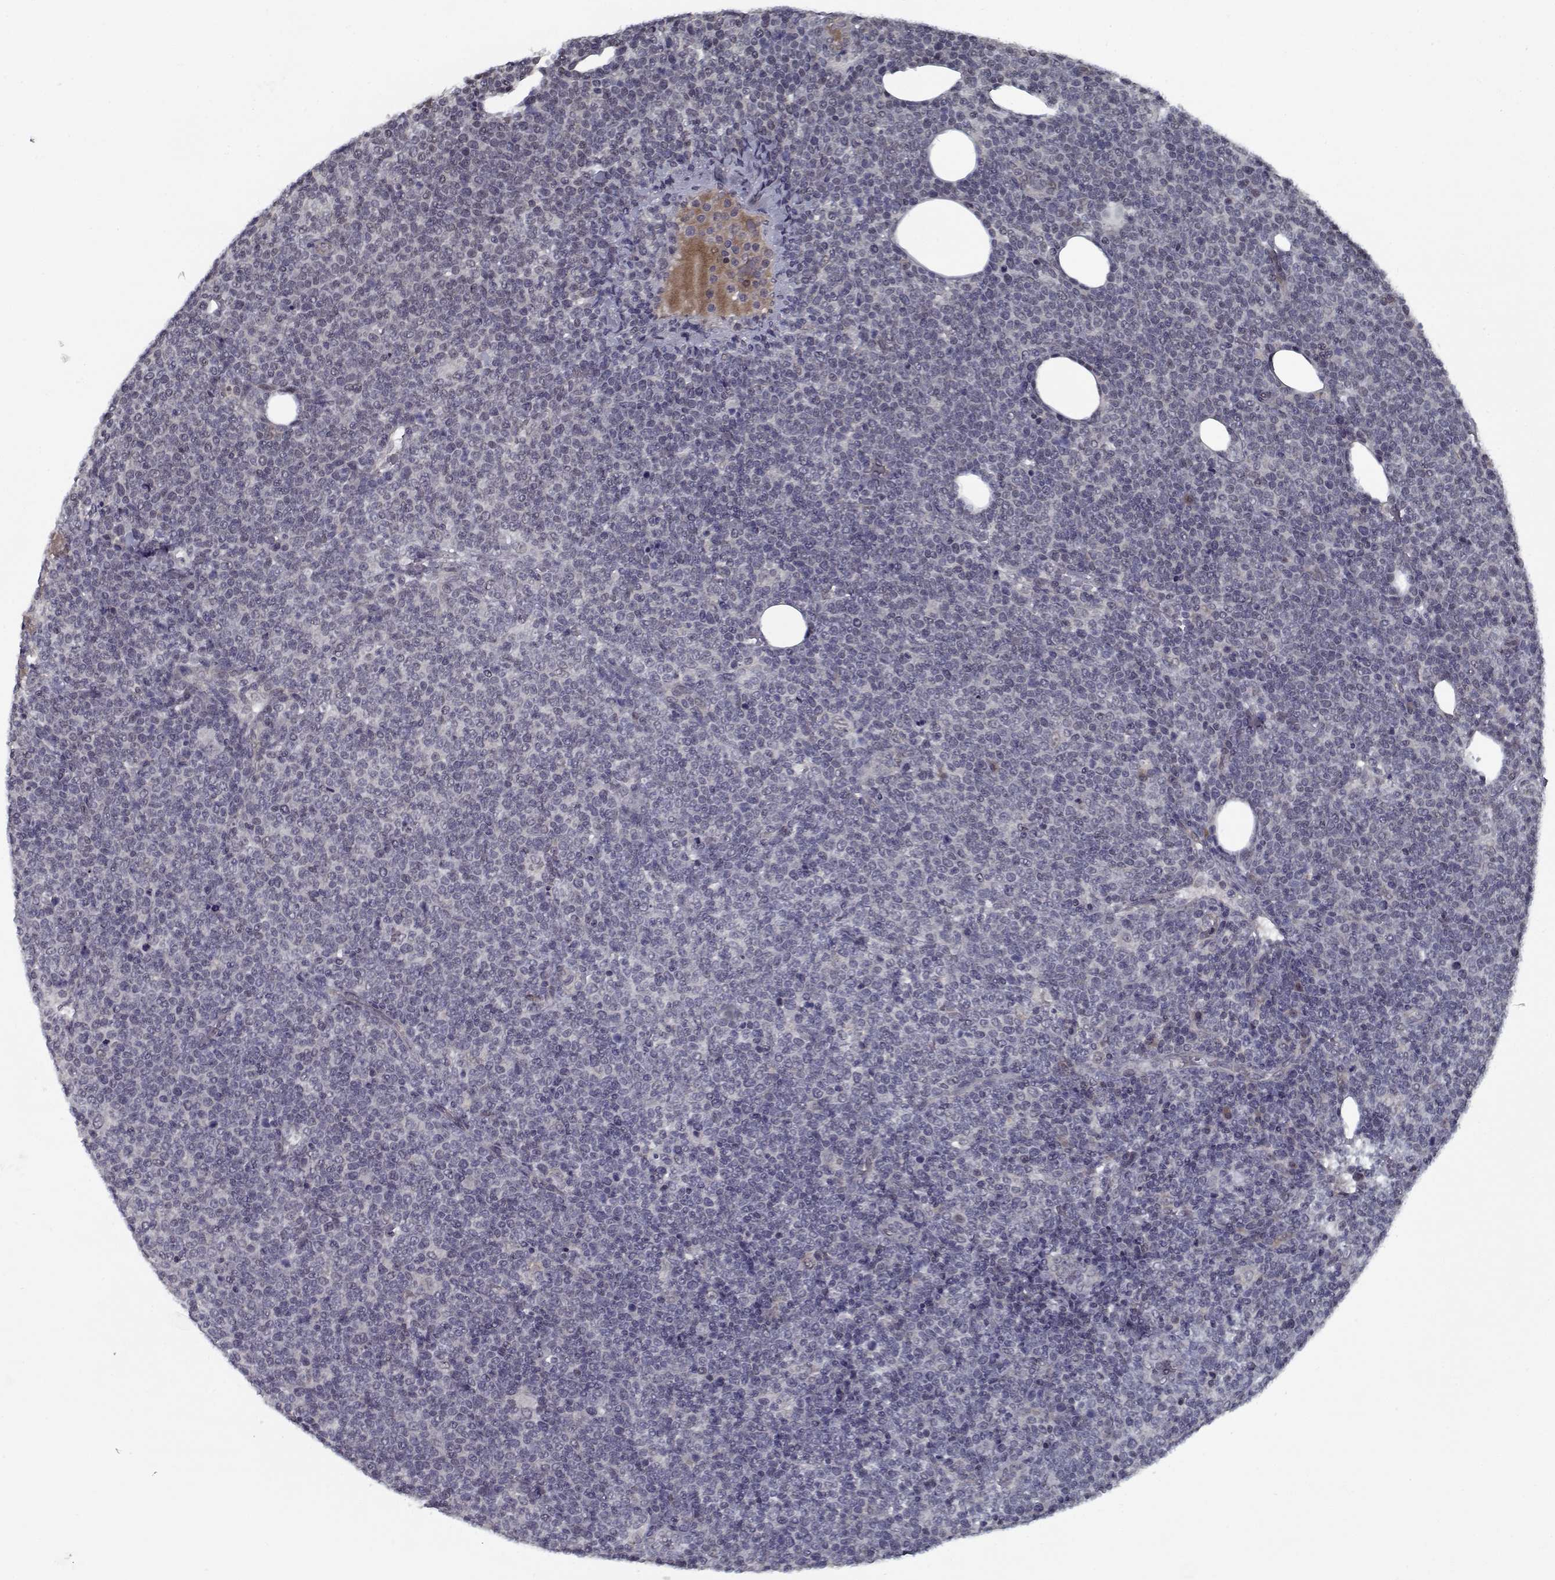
{"staining": {"intensity": "negative", "quantity": "none", "location": "none"}, "tissue": "lymphoma", "cell_type": "Tumor cells", "image_type": "cancer", "snomed": [{"axis": "morphology", "description": "Malignant lymphoma, non-Hodgkin's type, High grade"}, {"axis": "topography", "description": "Lymph node"}], "caption": "Photomicrograph shows no significant protein positivity in tumor cells of lymphoma.", "gene": "NLK", "patient": {"sex": "male", "age": 61}}